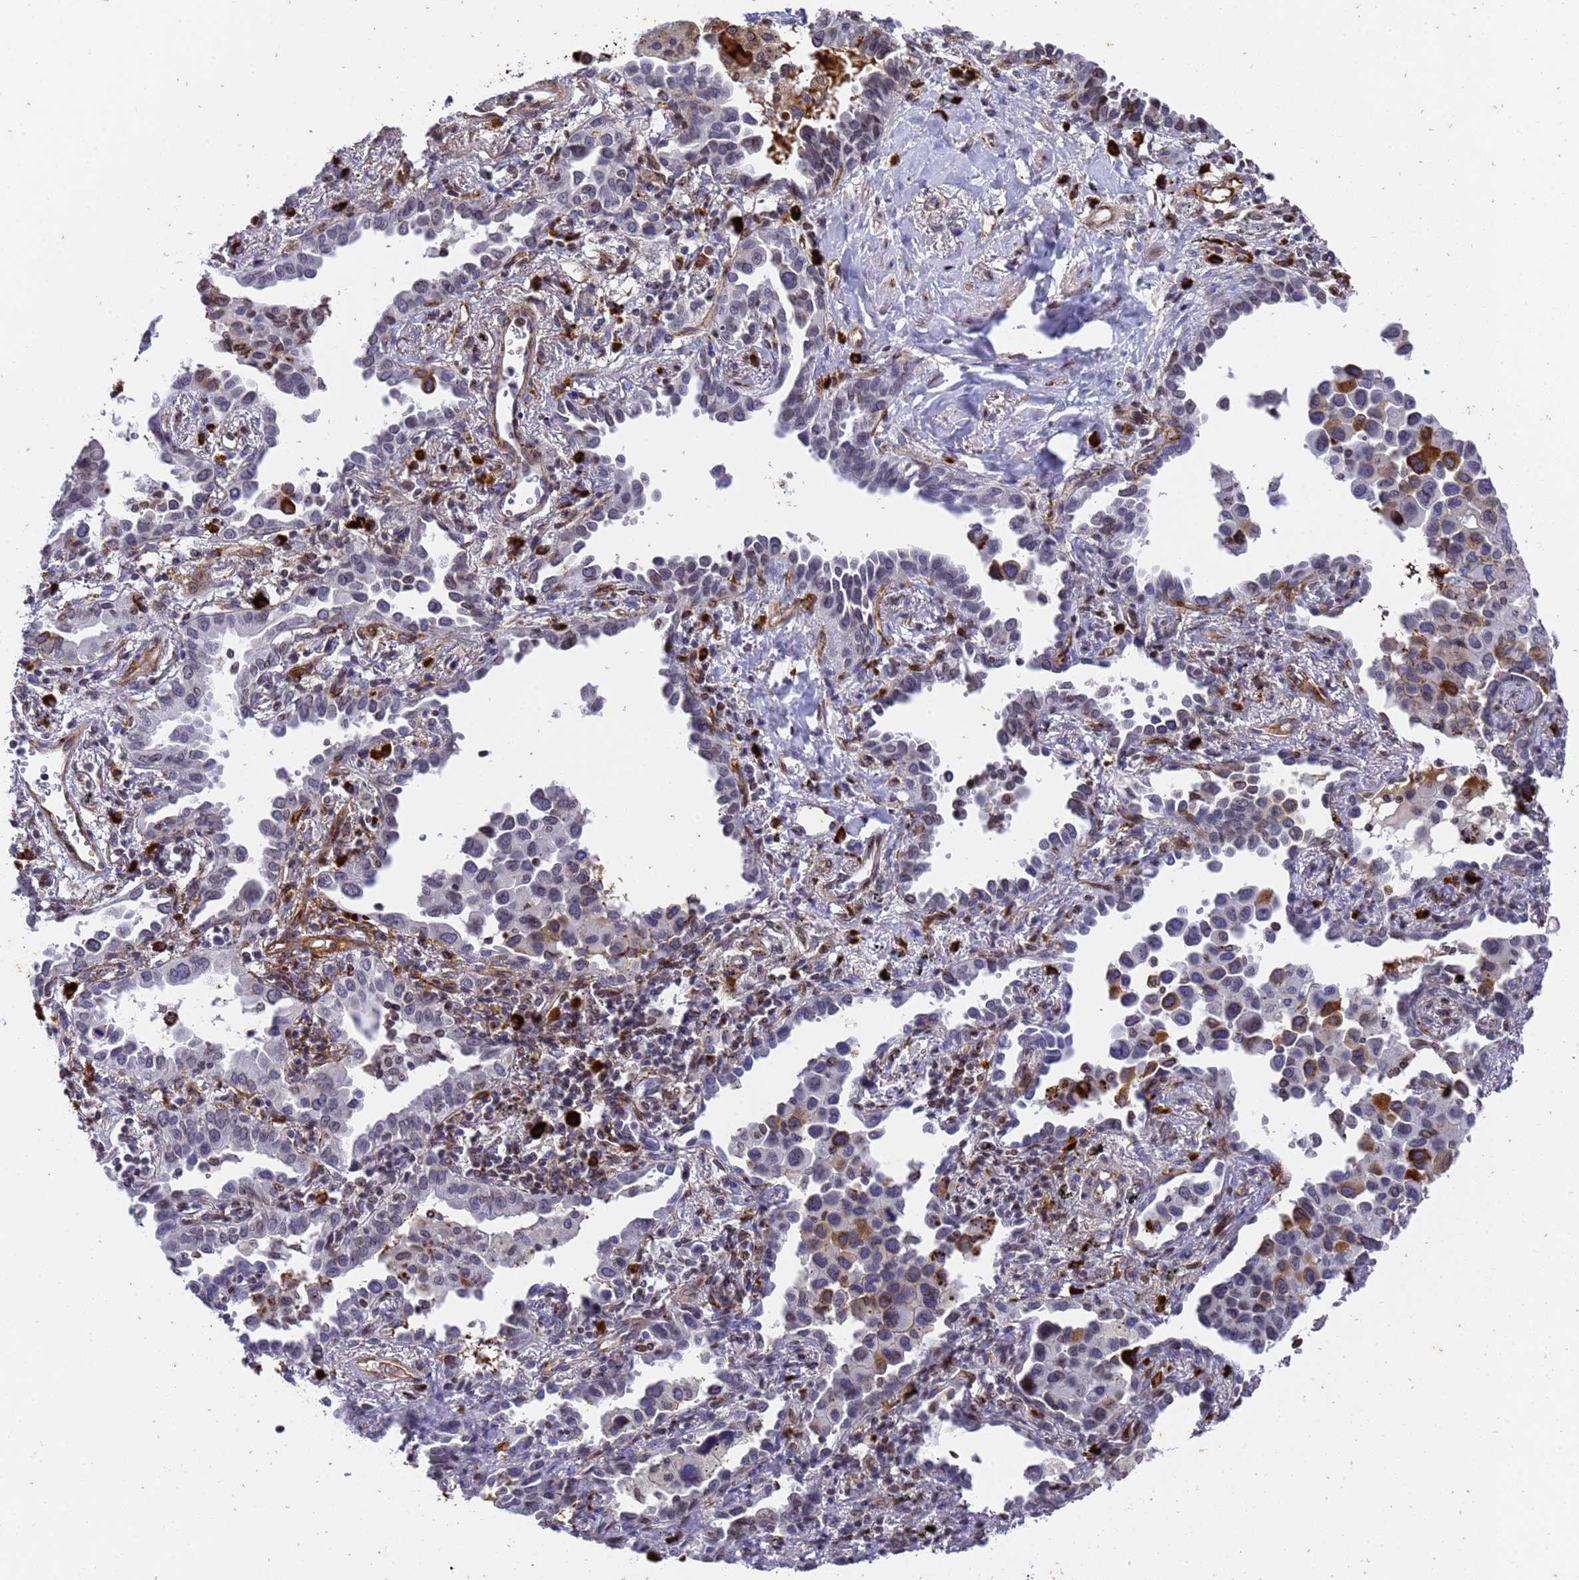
{"staining": {"intensity": "strong", "quantity": "<25%", "location": "cytoplasmic/membranous"}, "tissue": "lung cancer", "cell_type": "Tumor cells", "image_type": "cancer", "snomed": [{"axis": "morphology", "description": "Adenocarcinoma, NOS"}, {"axis": "topography", "description": "Lung"}], "caption": "DAB (3,3'-diaminobenzidine) immunohistochemical staining of human lung cancer (adenocarcinoma) exhibits strong cytoplasmic/membranous protein positivity in about <25% of tumor cells.", "gene": "IGFBP7", "patient": {"sex": "male", "age": 67}}